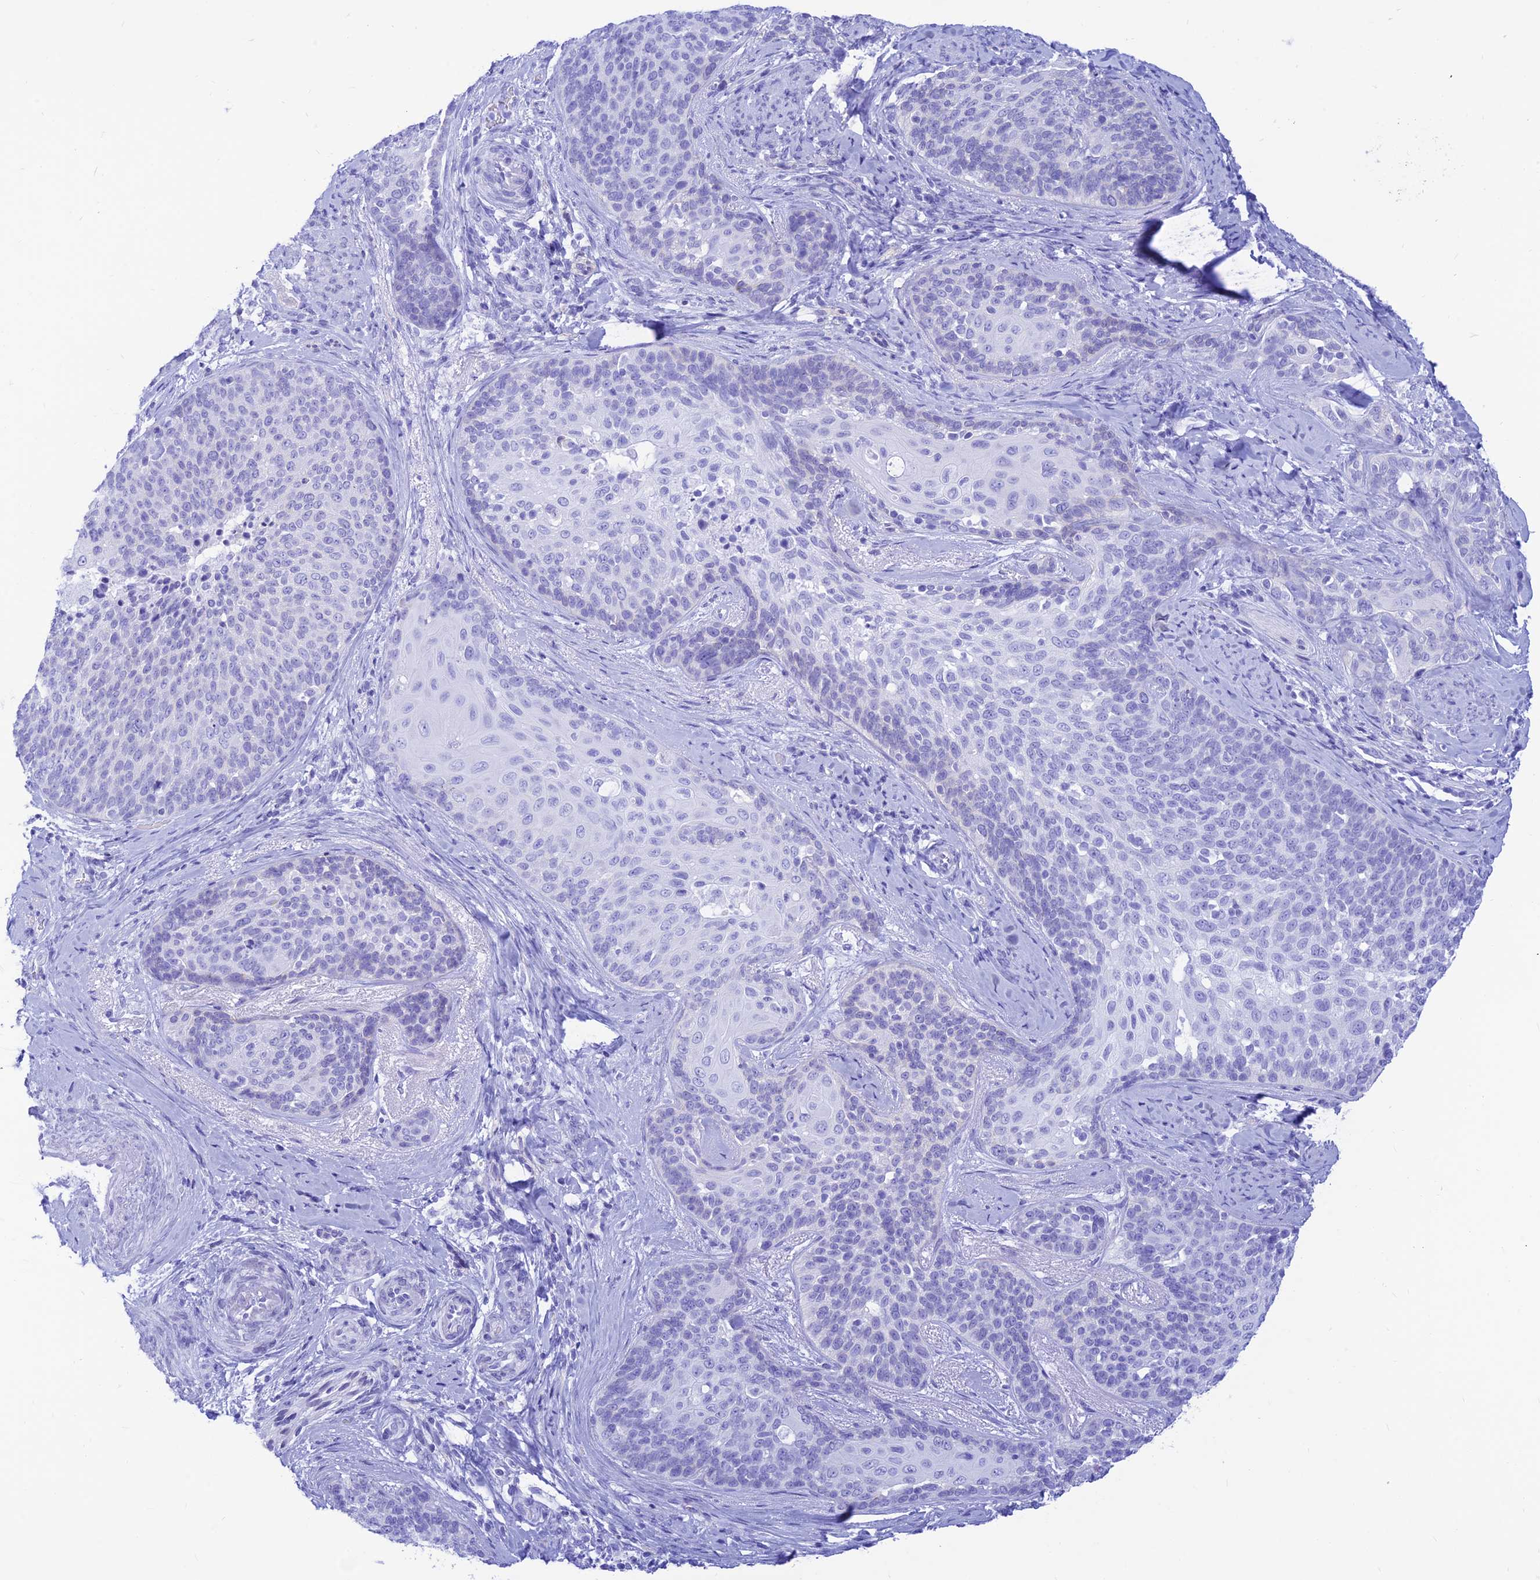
{"staining": {"intensity": "negative", "quantity": "none", "location": "none"}, "tissue": "cervical cancer", "cell_type": "Tumor cells", "image_type": "cancer", "snomed": [{"axis": "morphology", "description": "Squamous cell carcinoma, NOS"}, {"axis": "topography", "description": "Cervix"}], "caption": "The immunohistochemistry (IHC) photomicrograph has no significant expression in tumor cells of squamous cell carcinoma (cervical) tissue.", "gene": "PRNP", "patient": {"sex": "female", "age": 50}}